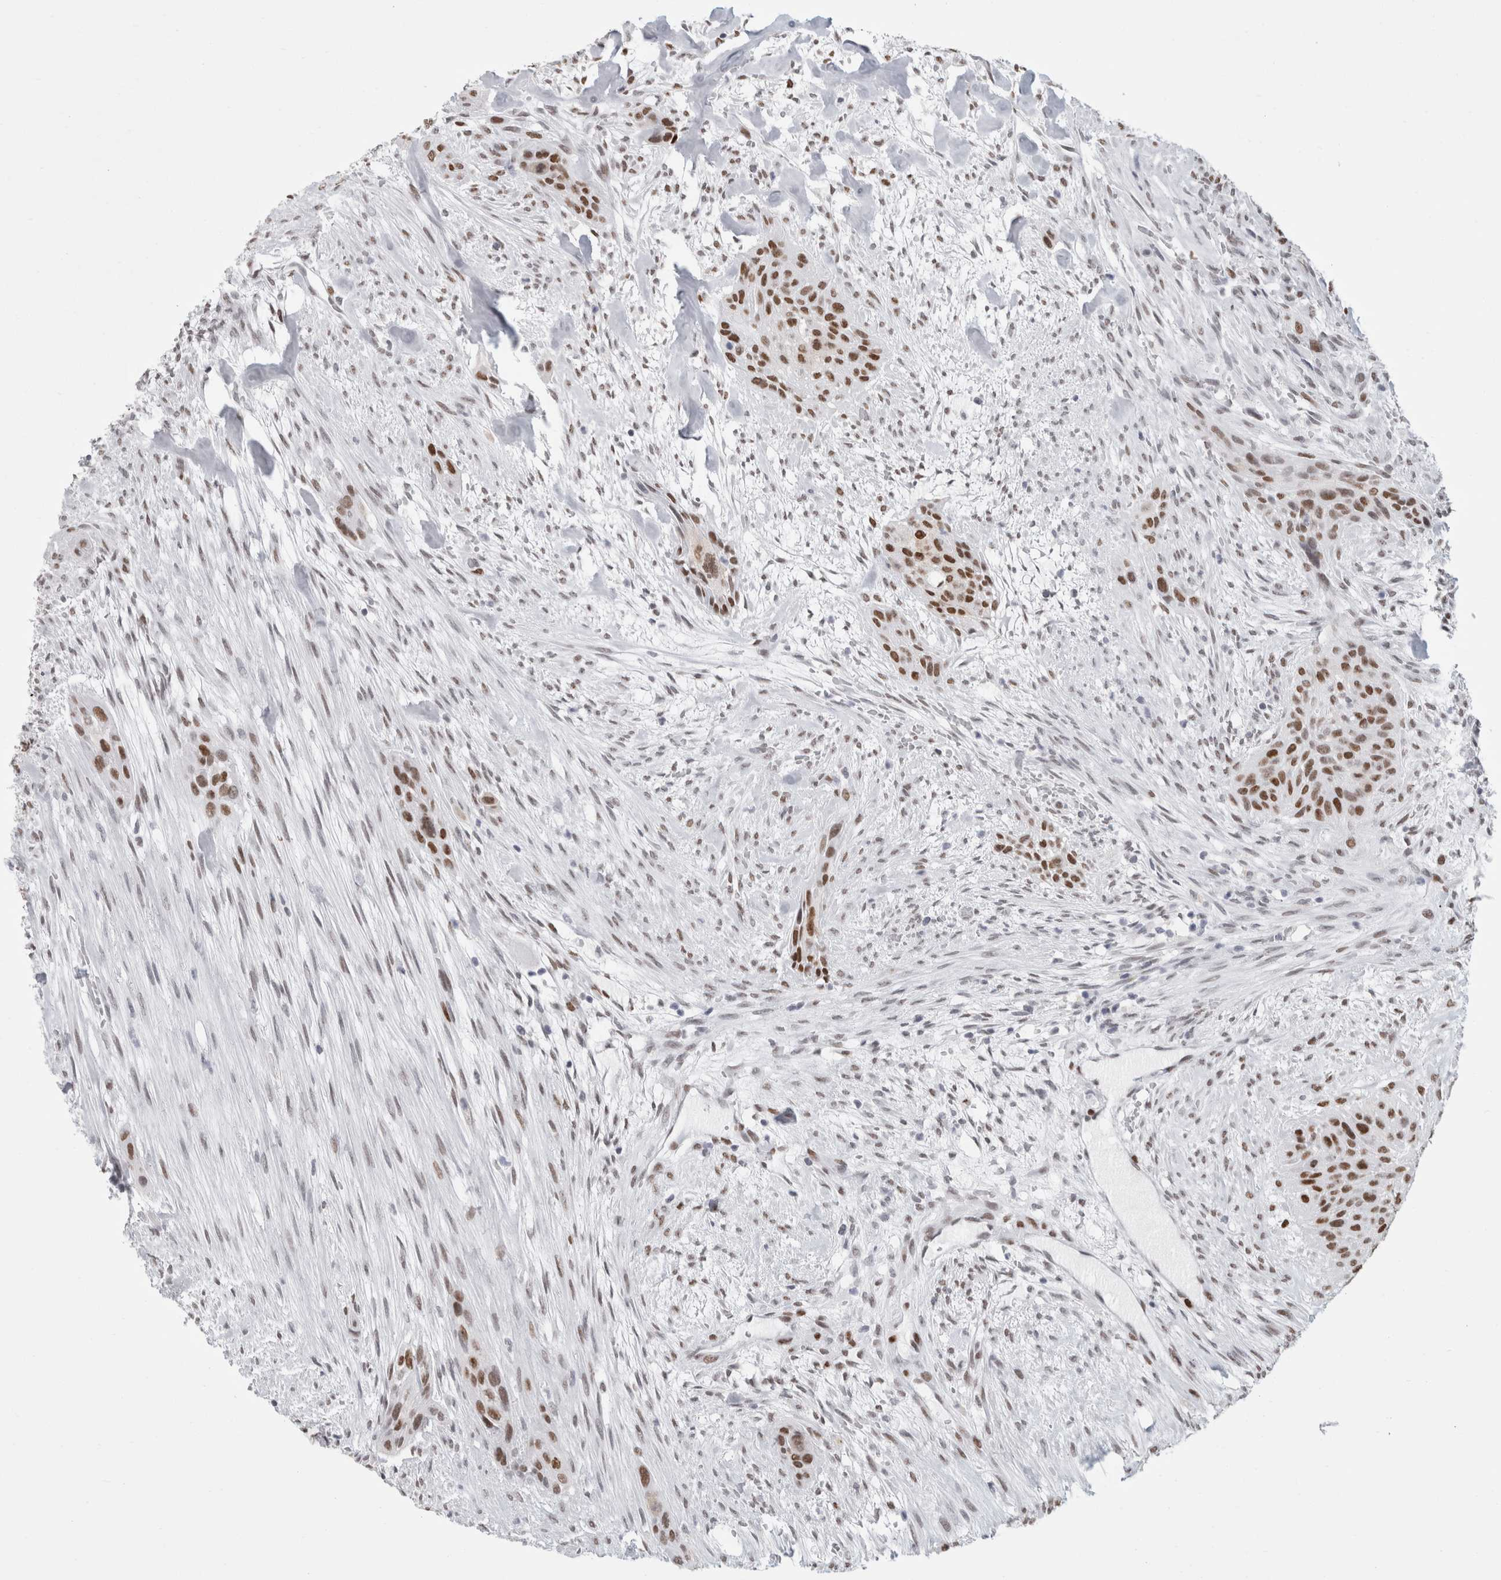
{"staining": {"intensity": "strong", "quantity": ">75%", "location": "nuclear"}, "tissue": "urothelial cancer", "cell_type": "Tumor cells", "image_type": "cancer", "snomed": [{"axis": "morphology", "description": "Urothelial carcinoma, High grade"}, {"axis": "topography", "description": "Urinary bladder"}], "caption": "Protein analysis of high-grade urothelial carcinoma tissue displays strong nuclear positivity in about >75% of tumor cells.", "gene": "SMARCC1", "patient": {"sex": "male", "age": 35}}